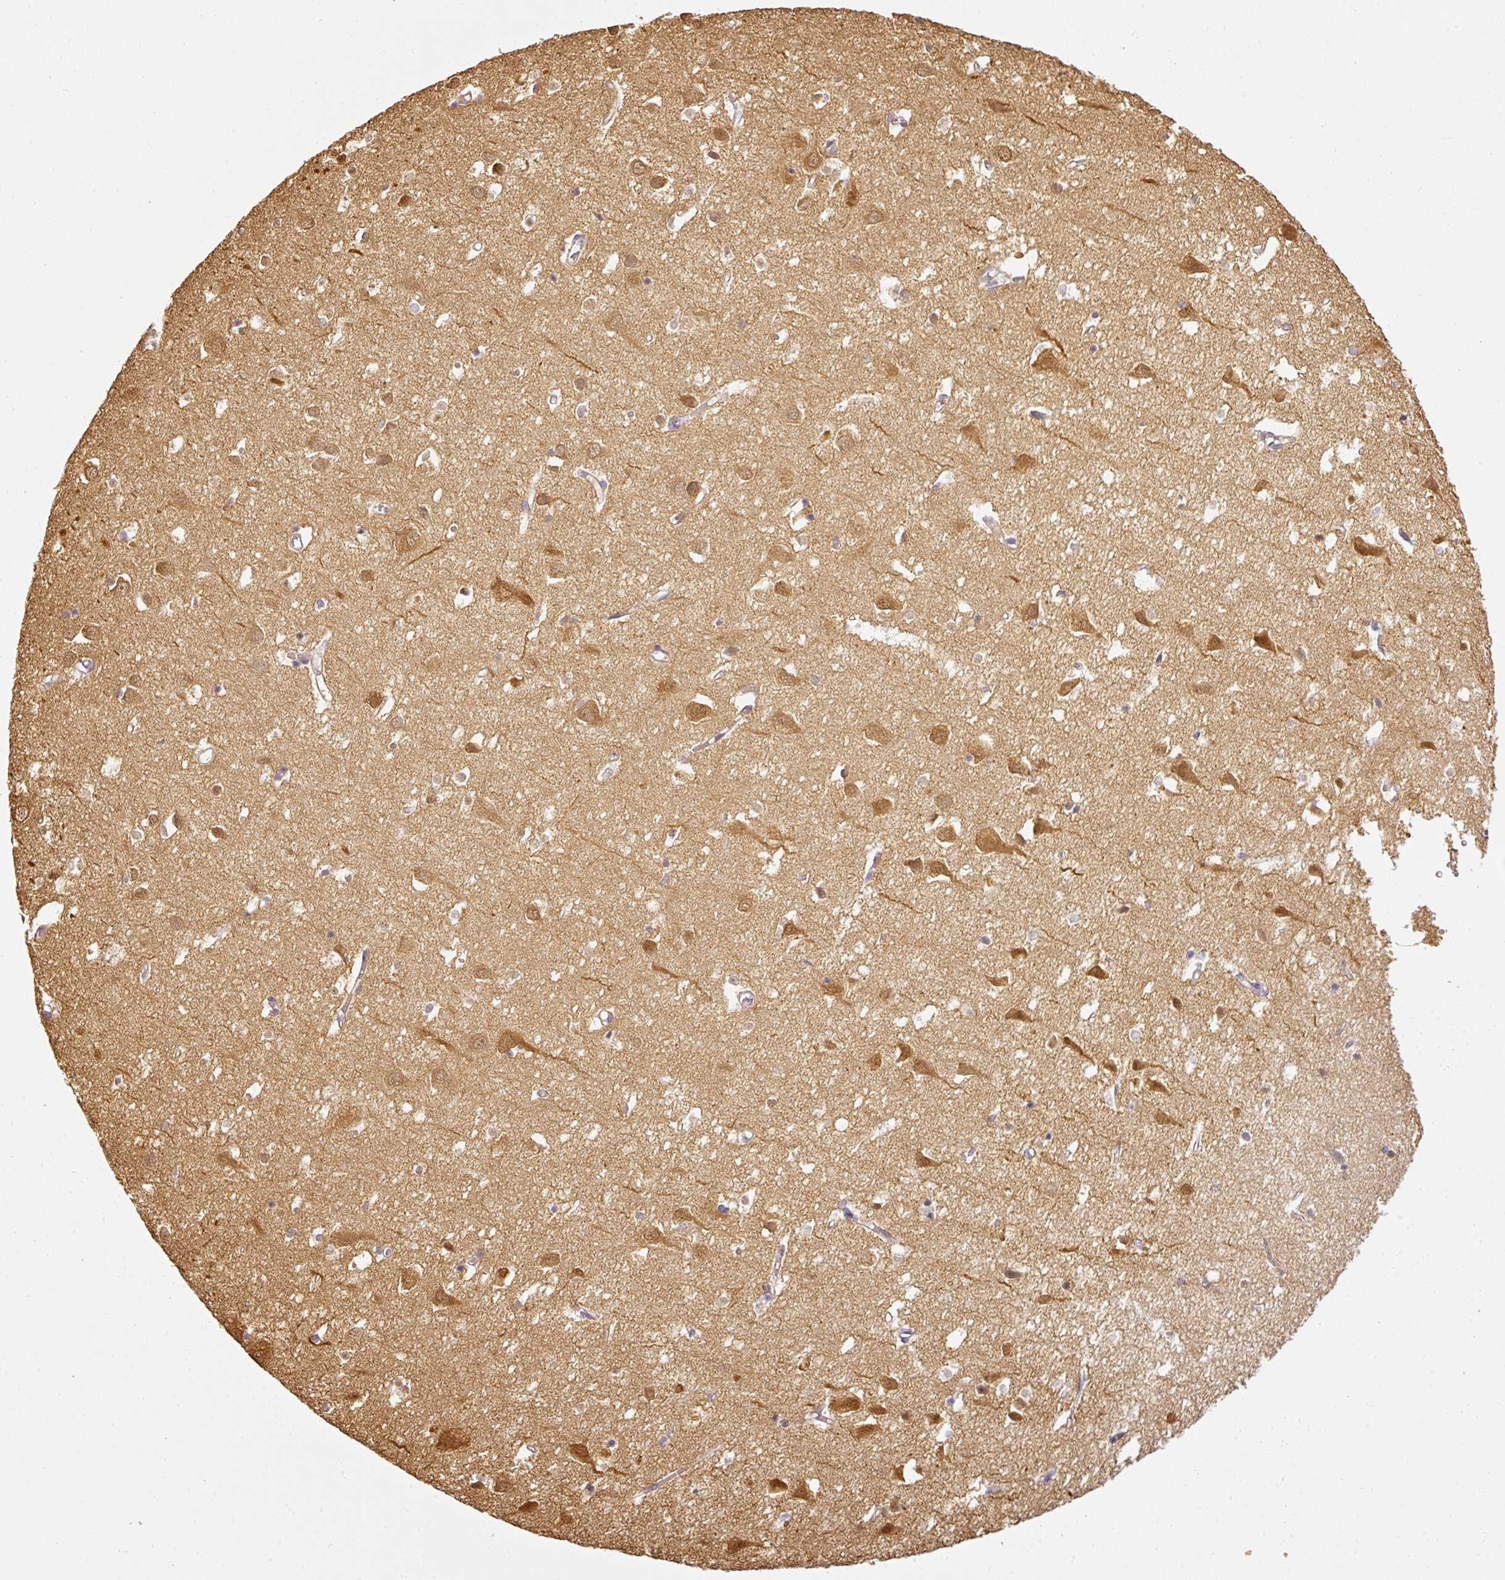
{"staining": {"intensity": "negative", "quantity": "none", "location": "none"}, "tissue": "cerebral cortex", "cell_type": "Endothelial cells", "image_type": "normal", "snomed": [{"axis": "morphology", "description": "Normal tissue, NOS"}, {"axis": "topography", "description": "Cerebral cortex"}], "caption": "High magnification brightfield microscopy of benign cerebral cortex stained with DAB (brown) and counterstained with hematoxylin (blue): endothelial cells show no significant positivity. (Stains: DAB IHC with hematoxylin counter stain, Microscopy: brightfield microscopy at high magnification).", "gene": "ANKRD18A", "patient": {"sex": "male", "age": 70}}